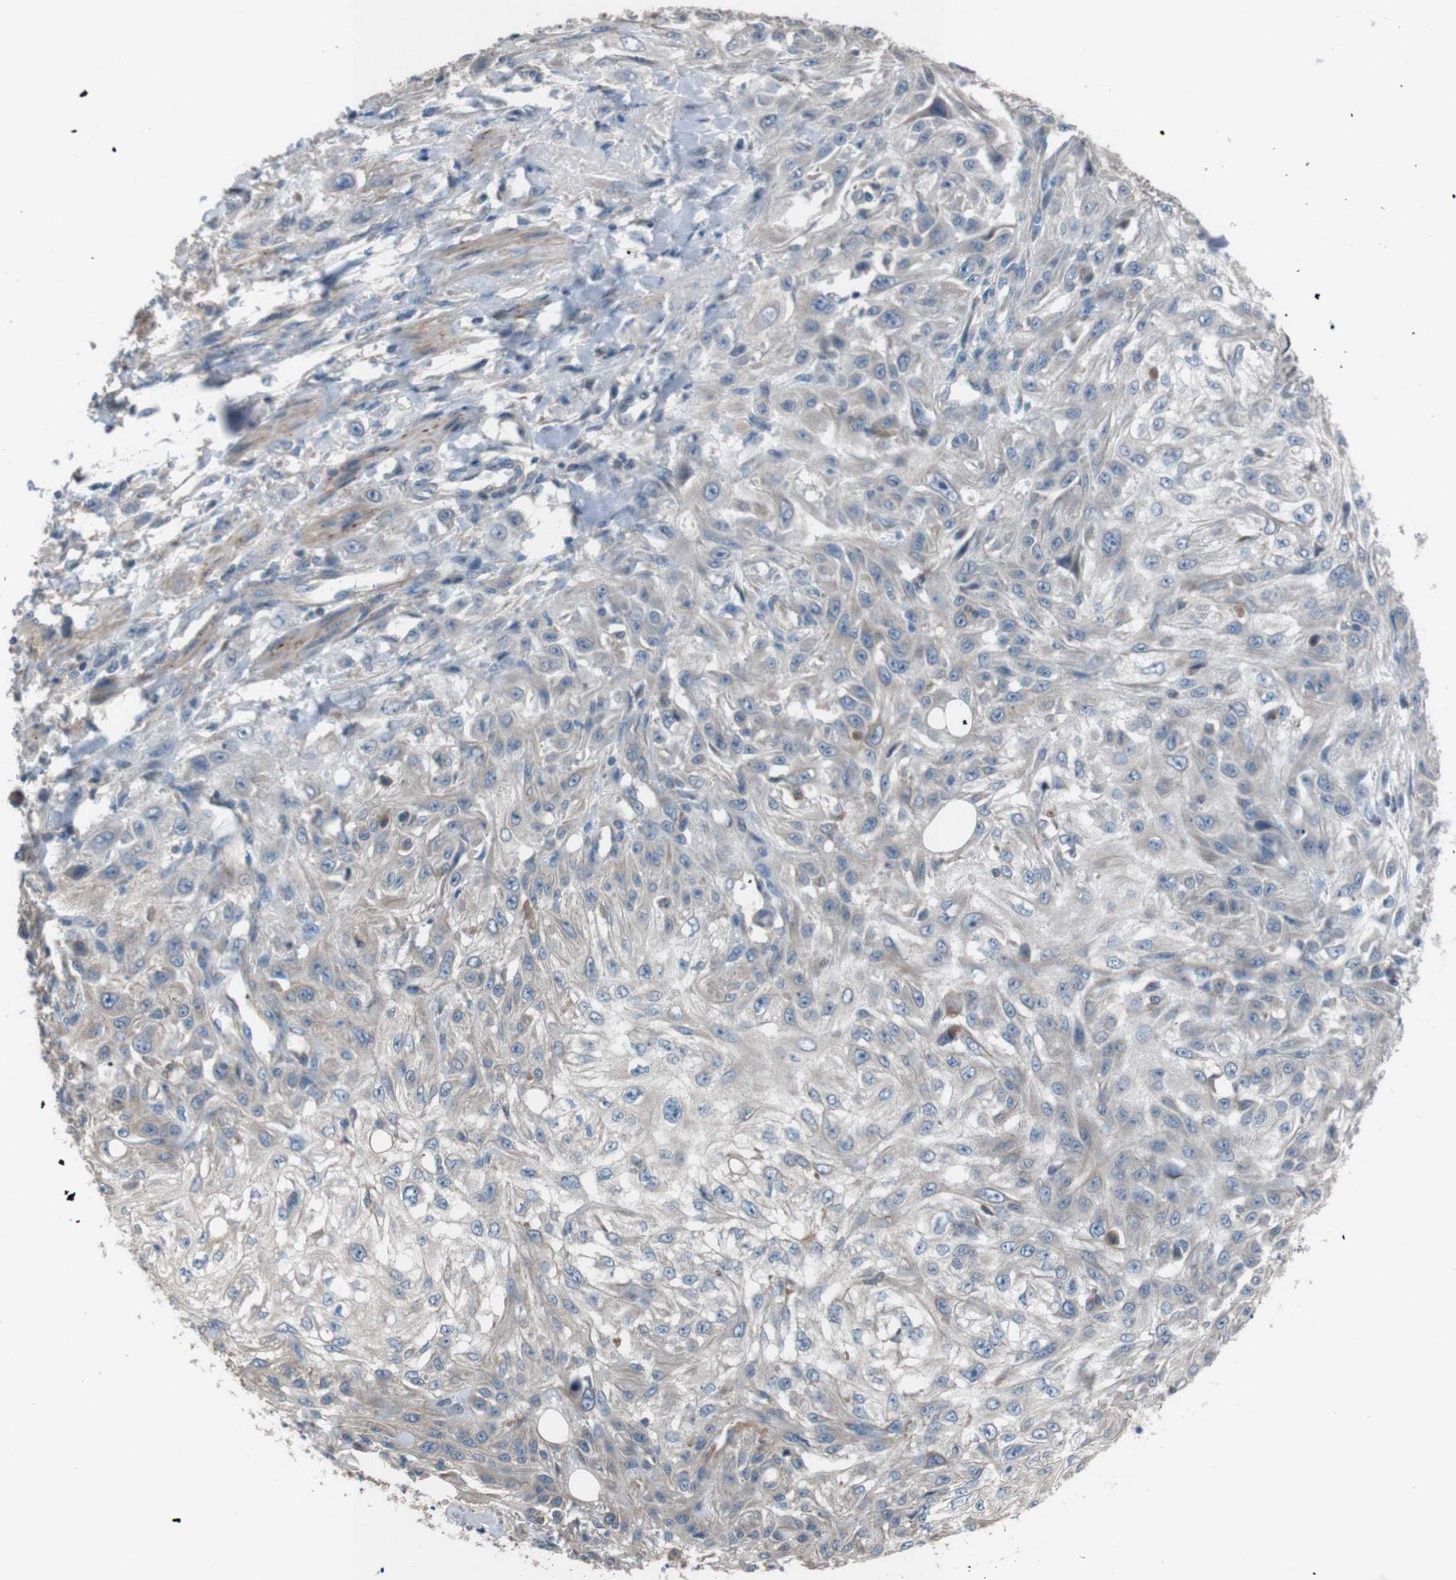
{"staining": {"intensity": "negative", "quantity": "none", "location": "none"}, "tissue": "skin cancer", "cell_type": "Tumor cells", "image_type": "cancer", "snomed": [{"axis": "morphology", "description": "Squamous cell carcinoma, NOS"}, {"axis": "topography", "description": "Skin"}], "caption": "Tumor cells are negative for protein expression in human skin squamous cell carcinoma. (Brightfield microscopy of DAB (3,3'-diaminobenzidine) immunohistochemistry (IHC) at high magnification).", "gene": "NAALADL2", "patient": {"sex": "male", "age": 75}}